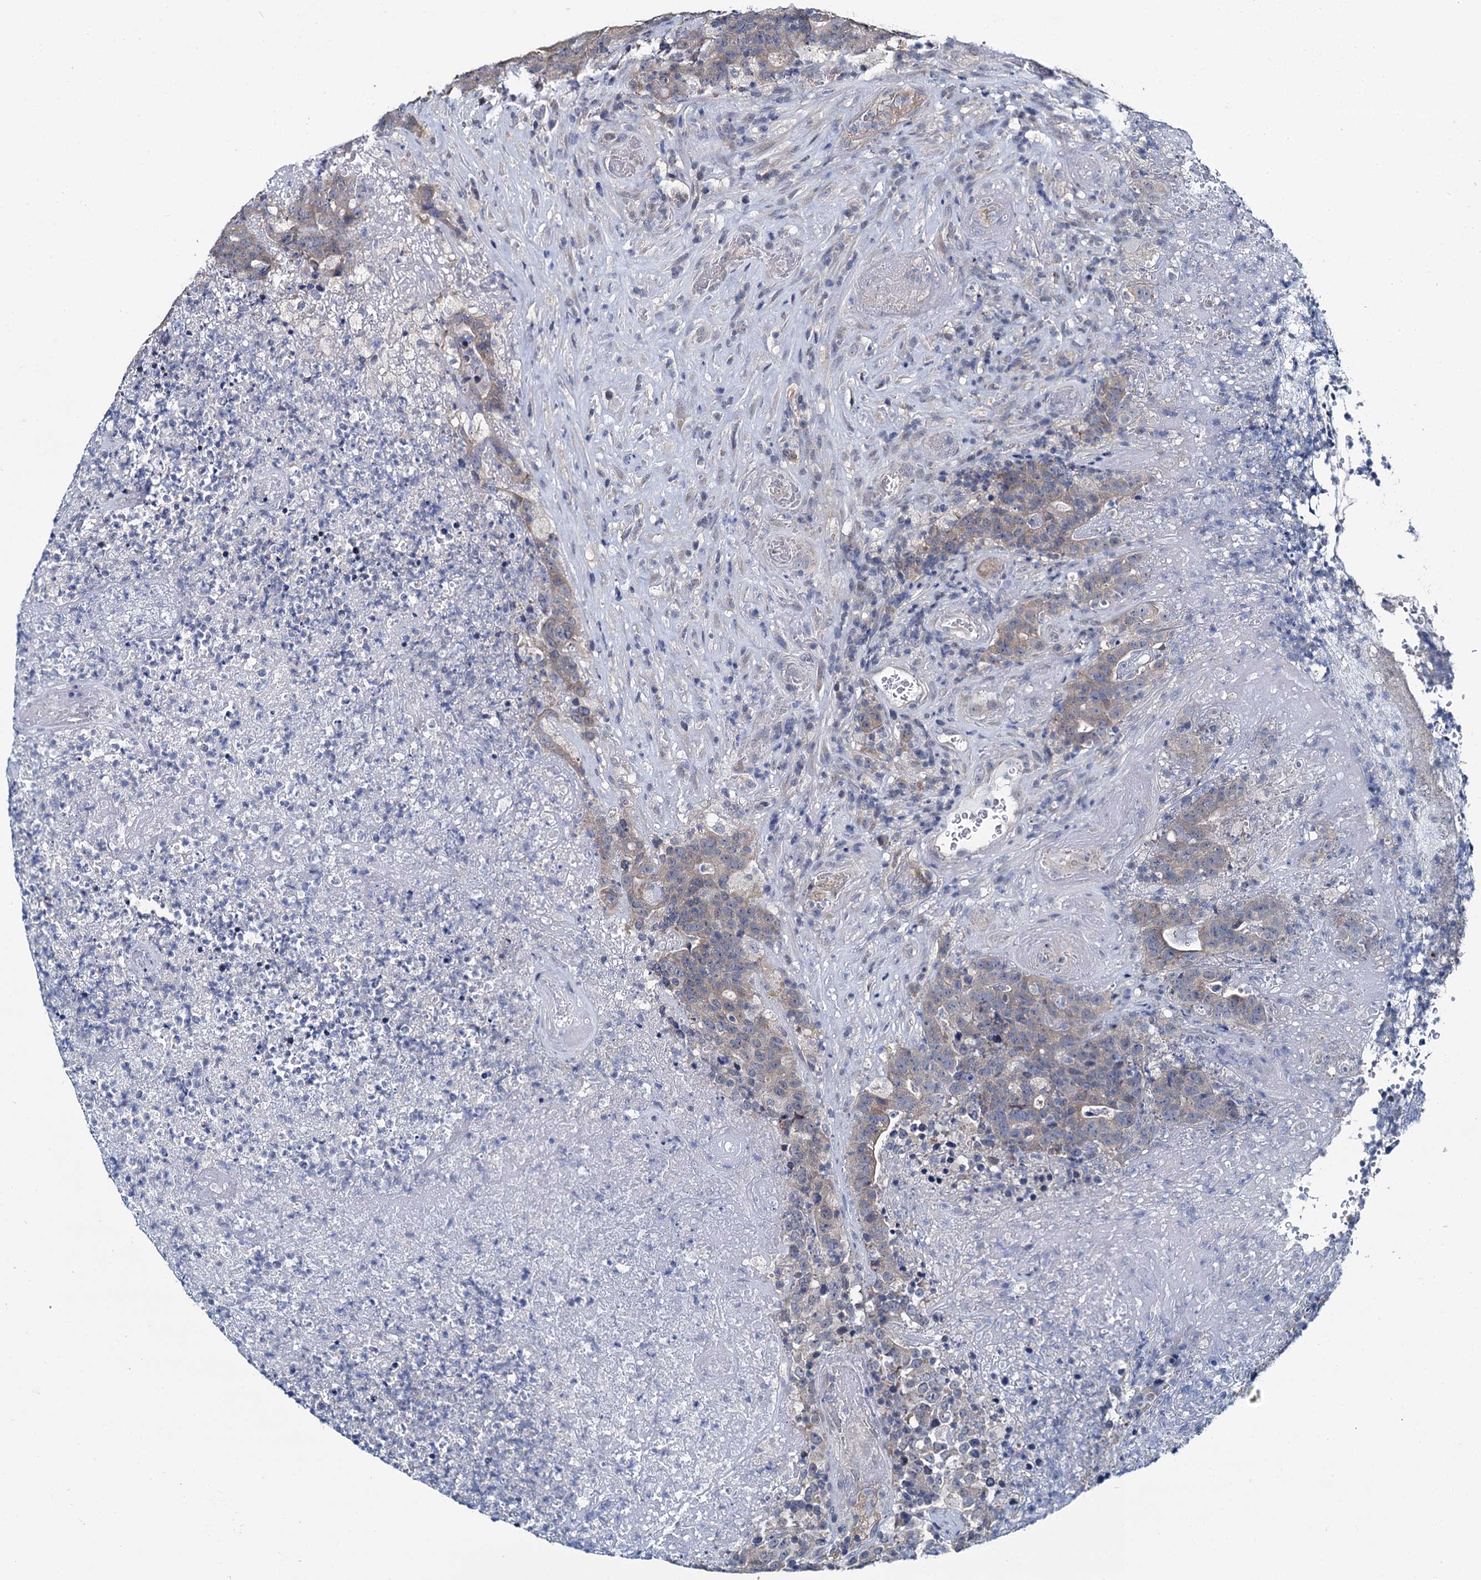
{"staining": {"intensity": "weak", "quantity": ">75%", "location": "cytoplasmic/membranous"}, "tissue": "colorectal cancer", "cell_type": "Tumor cells", "image_type": "cancer", "snomed": [{"axis": "morphology", "description": "Adenocarcinoma, NOS"}, {"axis": "topography", "description": "Colon"}], "caption": "A micrograph showing weak cytoplasmic/membranous expression in approximately >75% of tumor cells in adenocarcinoma (colorectal), as visualized by brown immunohistochemical staining.", "gene": "MIOX", "patient": {"sex": "female", "age": 75}}